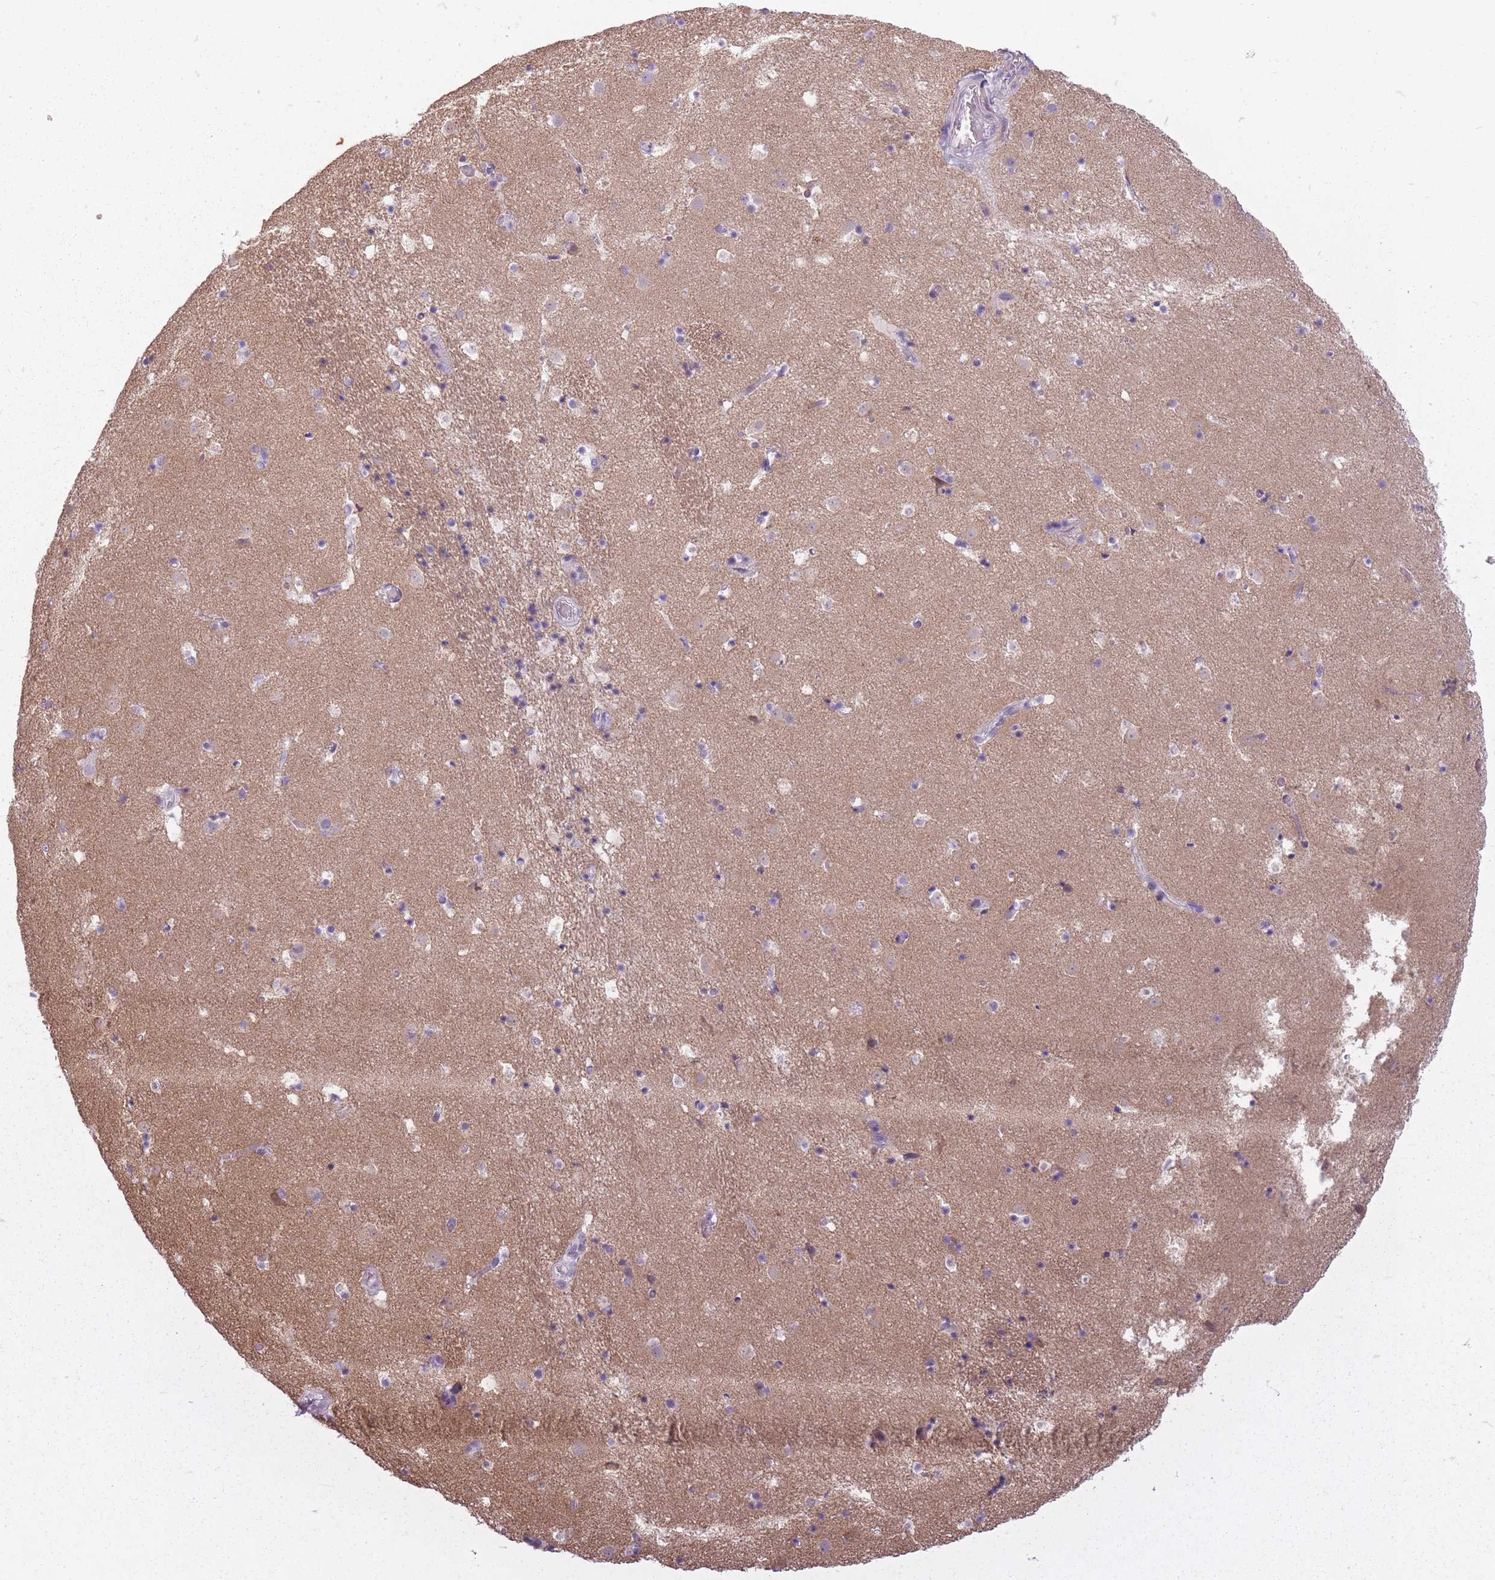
{"staining": {"intensity": "negative", "quantity": "none", "location": "none"}, "tissue": "caudate", "cell_type": "Glial cells", "image_type": "normal", "snomed": [{"axis": "morphology", "description": "Normal tissue, NOS"}, {"axis": "topography", "description": "Lateral ventricle wall"}], "caption": "IHC of normal human caudate exhibits no expression in glial cells. (DAB IHC with hematoxylin counter stain).", "gene": "RFX4", "patient": {"sex": "male", "age": 25}}